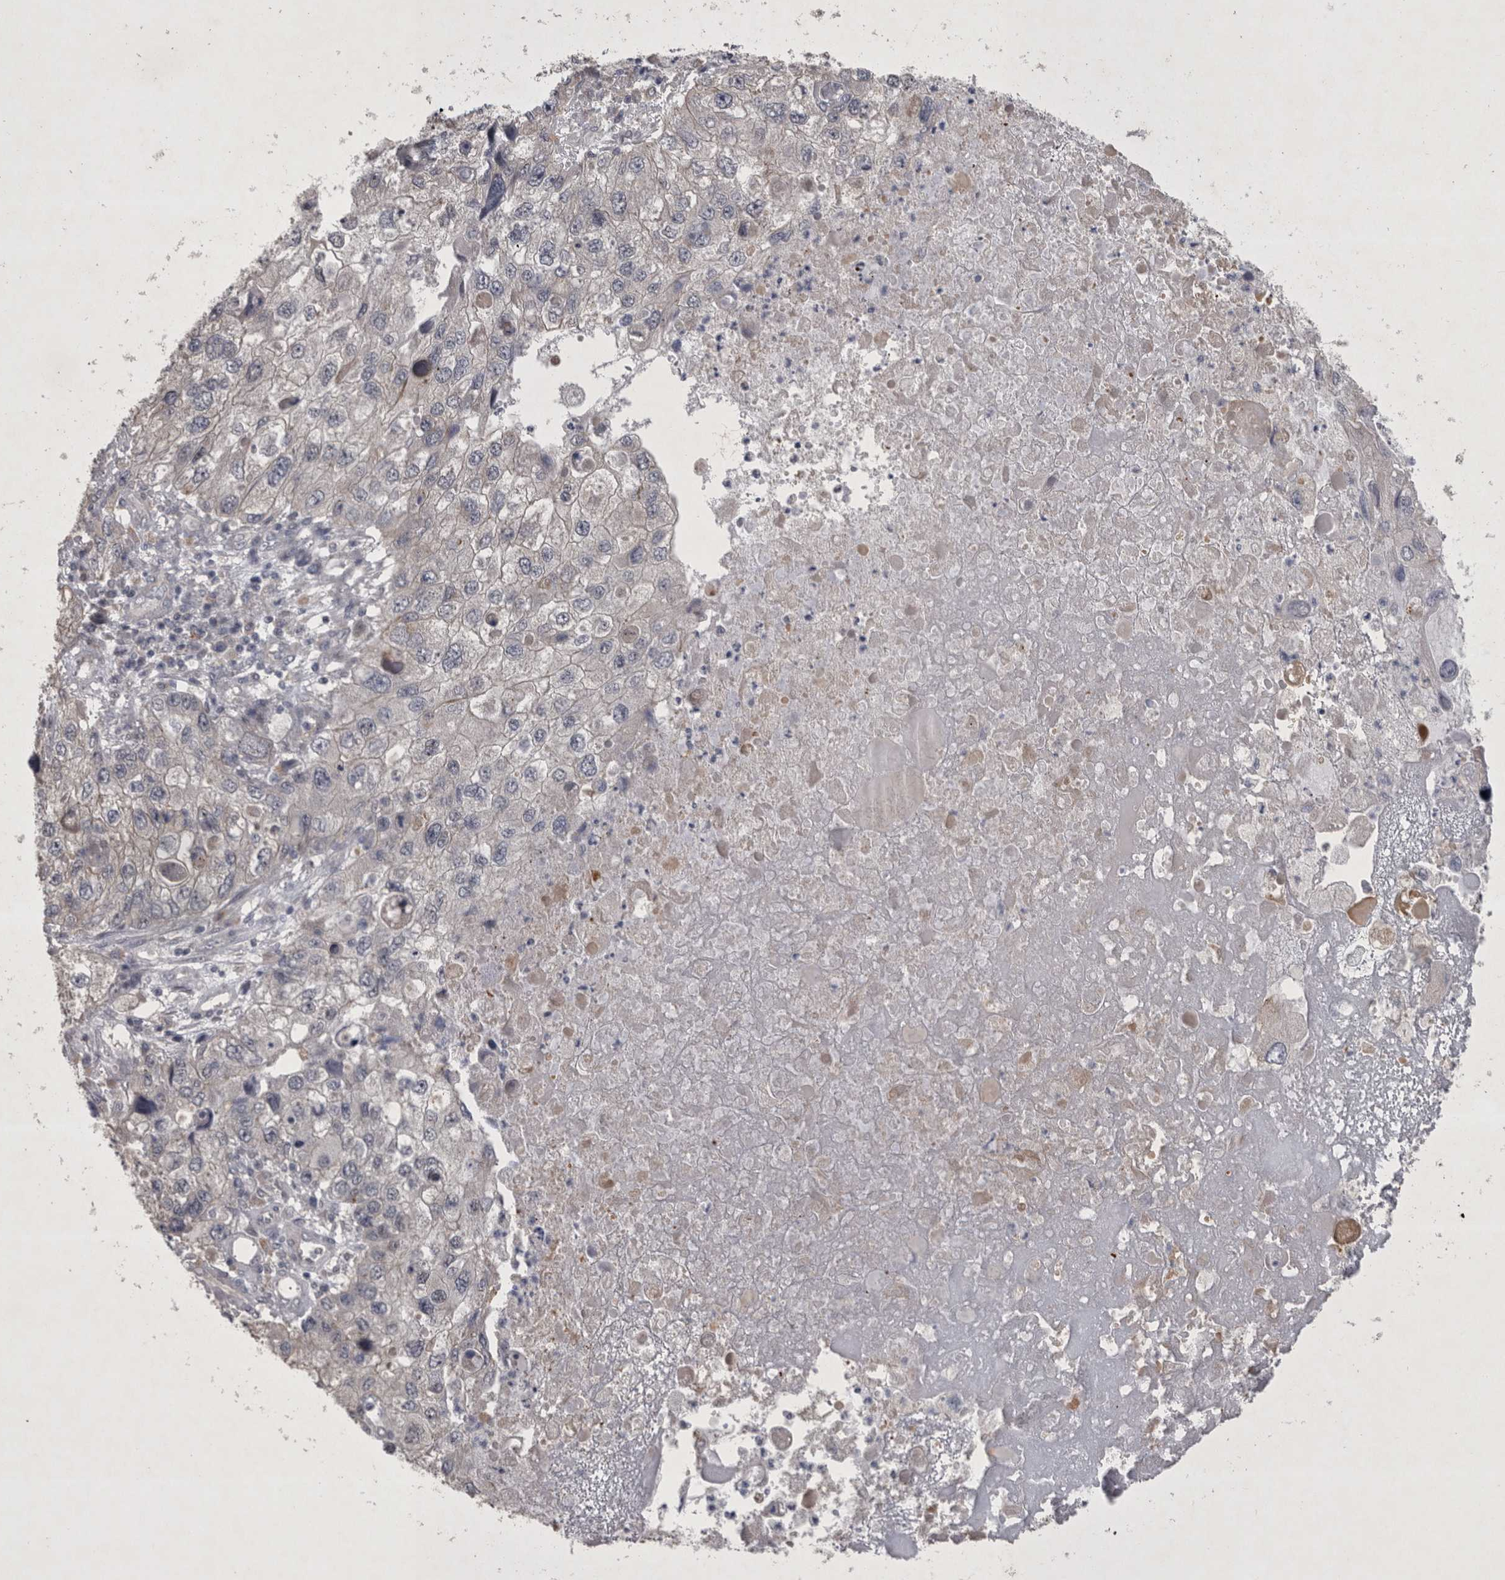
{"staining": {"intensity": "negative", "quantity": "none", "location": "none"}, "tissue": "endometrial cancer", "cell_type": "Tumor cells", "image_type": "cancer", "snomed": [{"axis": "morphology", "description": "Adenocarcinoma, NOS"}, {"axis": "topography", "description": "Endometrium"}], "caption": "Tumor cells are negative for brown protein staining in endometrial adenocarcinoma.", "gene": "CTBS", "patient": {"sex": "female", "age": 49}}